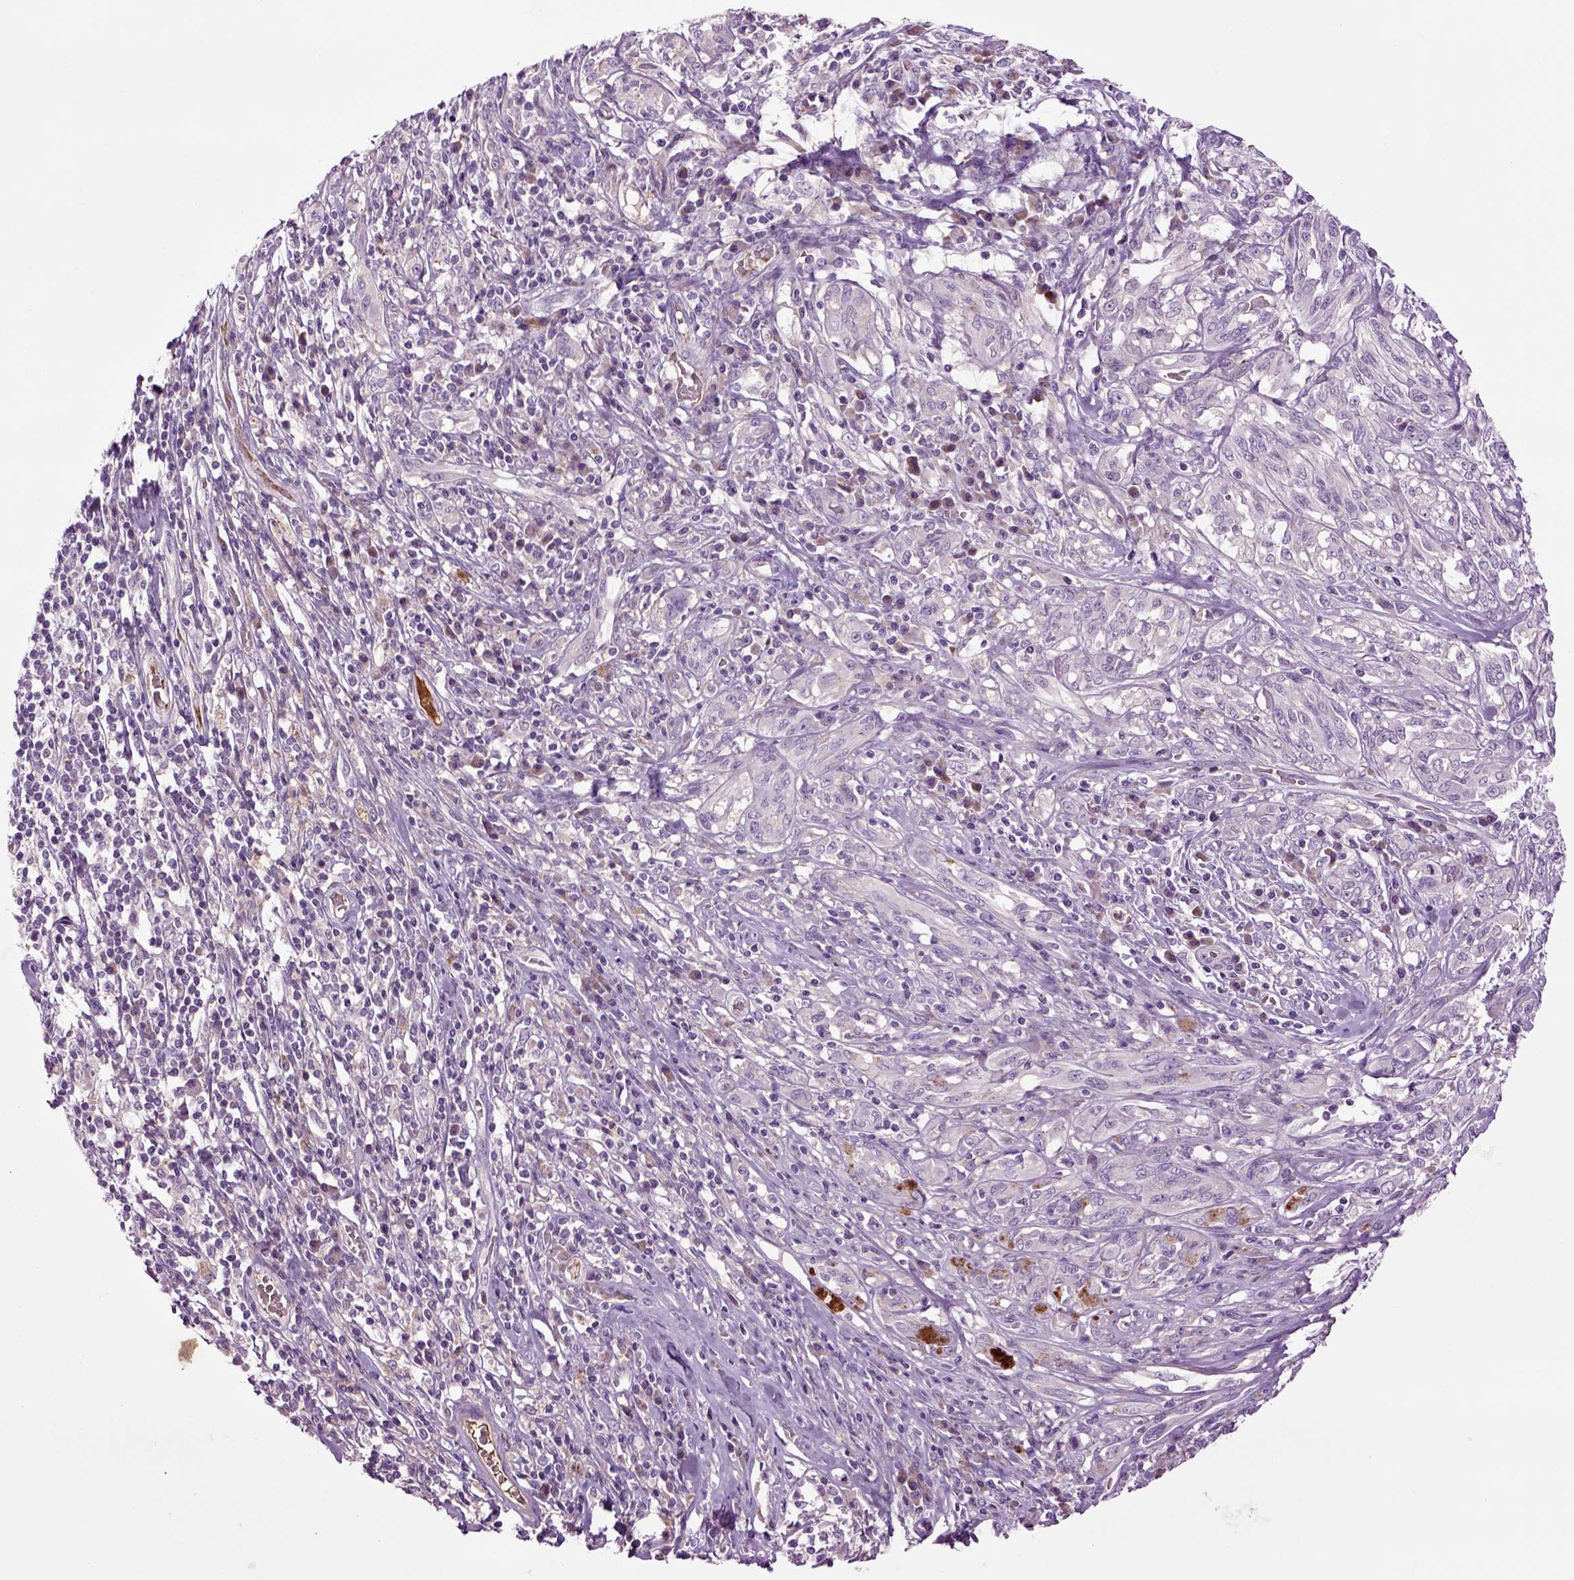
{"staining": {"intensity": "negative", "quantity": "none", "location": "none"}, "tissue": "melanoma", "cell_type": "Tumor cells", "image_type": "cancer", "snomed": [{"axis": "morphology", "description": "Malignant melanoma, NOS"}, {"axis": "topography", "description": "Skin"}], "caption": "Image shows no protein positivity in tumor cells of malignant melanoma tissue. (Stains: DAB IHC with hematoxylin counter stain, Microscopy: brightfield microscopy at high magnification).", "gene": "SPON1", "patient": {"sex": "female", "age": 91}}